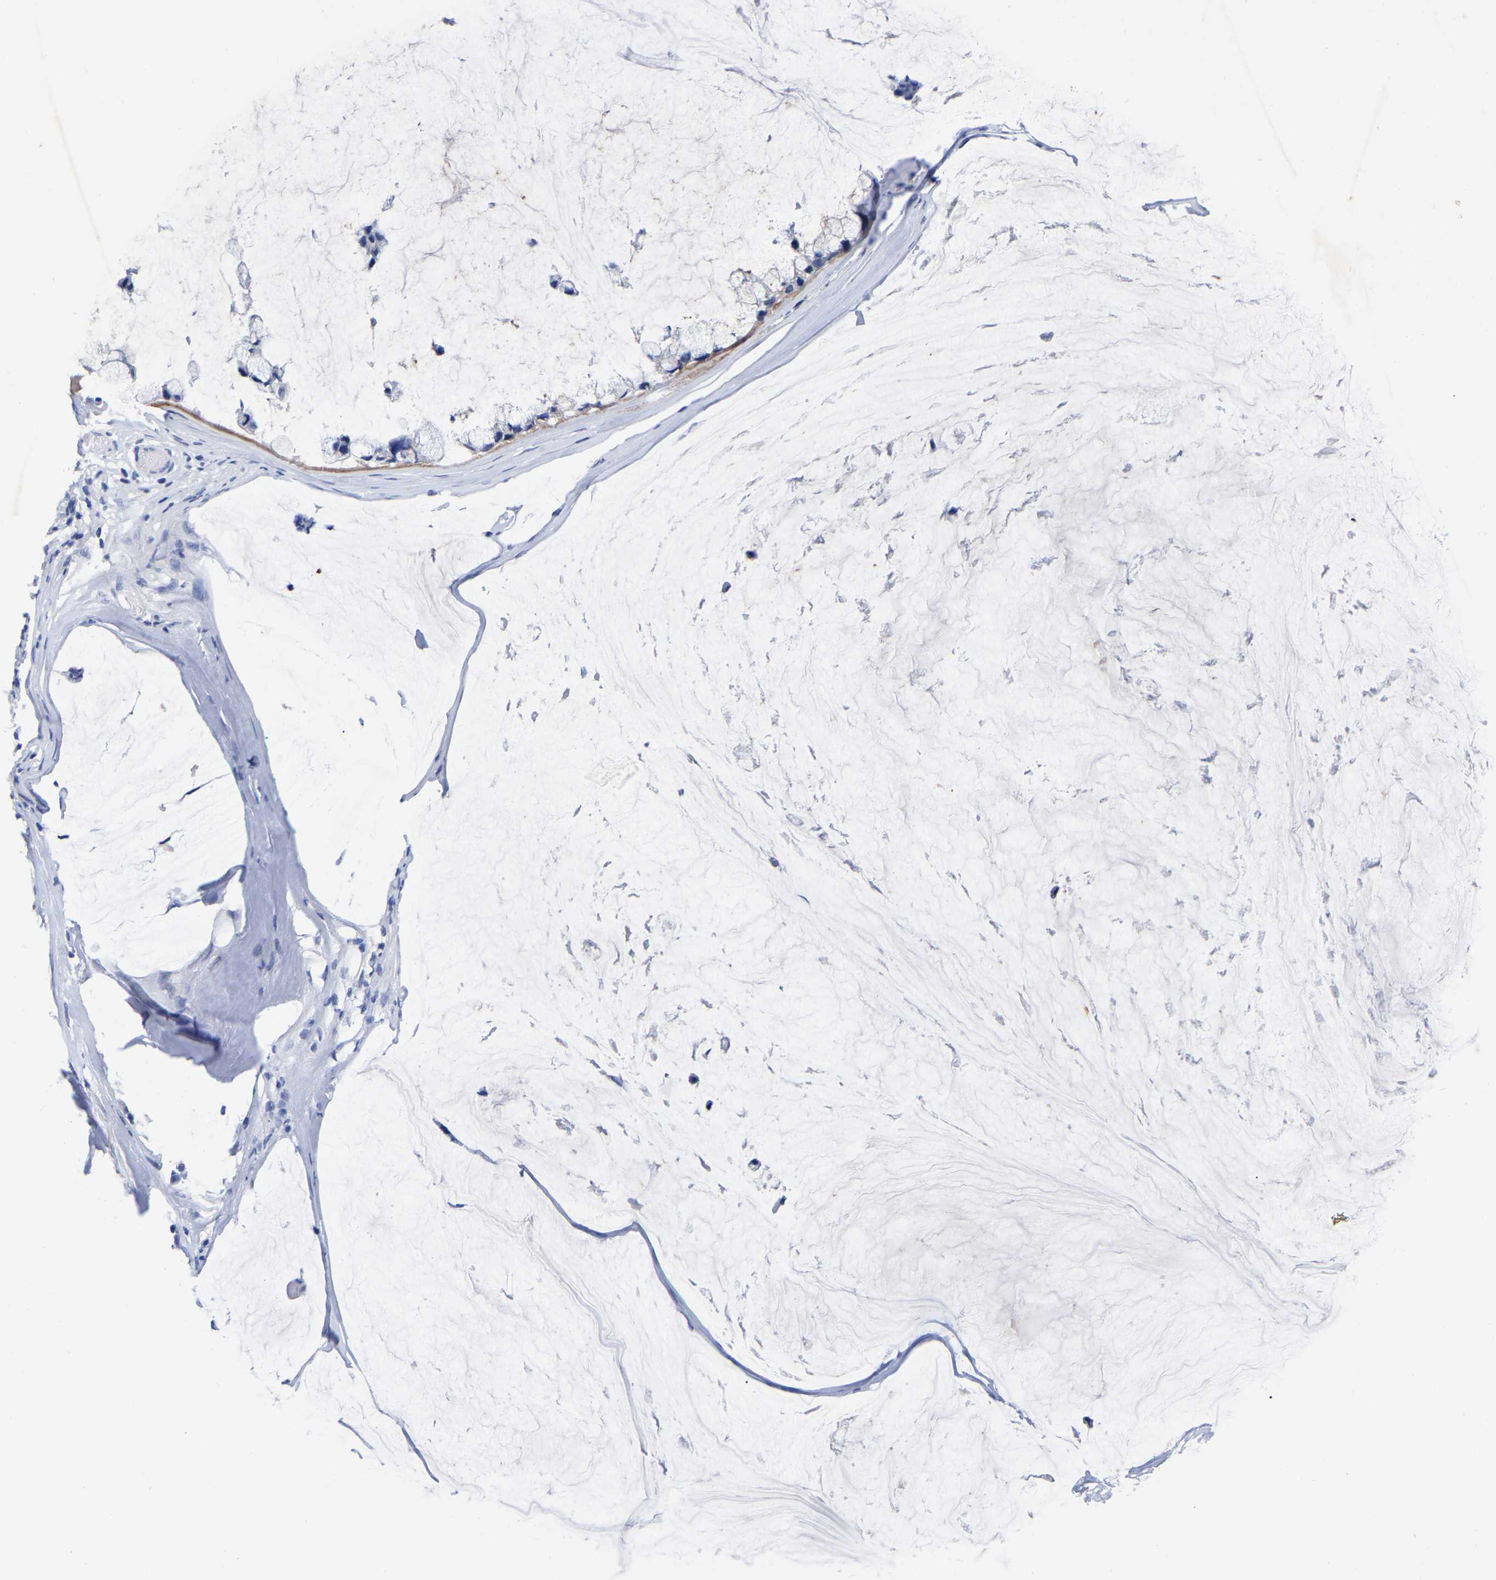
{"staining": {"intensity": "negative", "quantity": "none", "location": "none"}, "tissue": "ovarian cancer", "cell_type": "Tumor cells", "image_type": "cancer", "snomed": [{"axis": "morphology", "description": "Cystadenocarcinoma, mucinous, NOS"}, {"axis": "topography", "description": "Ovary"}], "caption": "A photomicrograph of ovarian mucinous cystadenocarcinoma stained for a protein demonstrates no brown staining in tumor cells.", "gene": "ANXA13", "patient": {"sex": "female", "age": 39}}